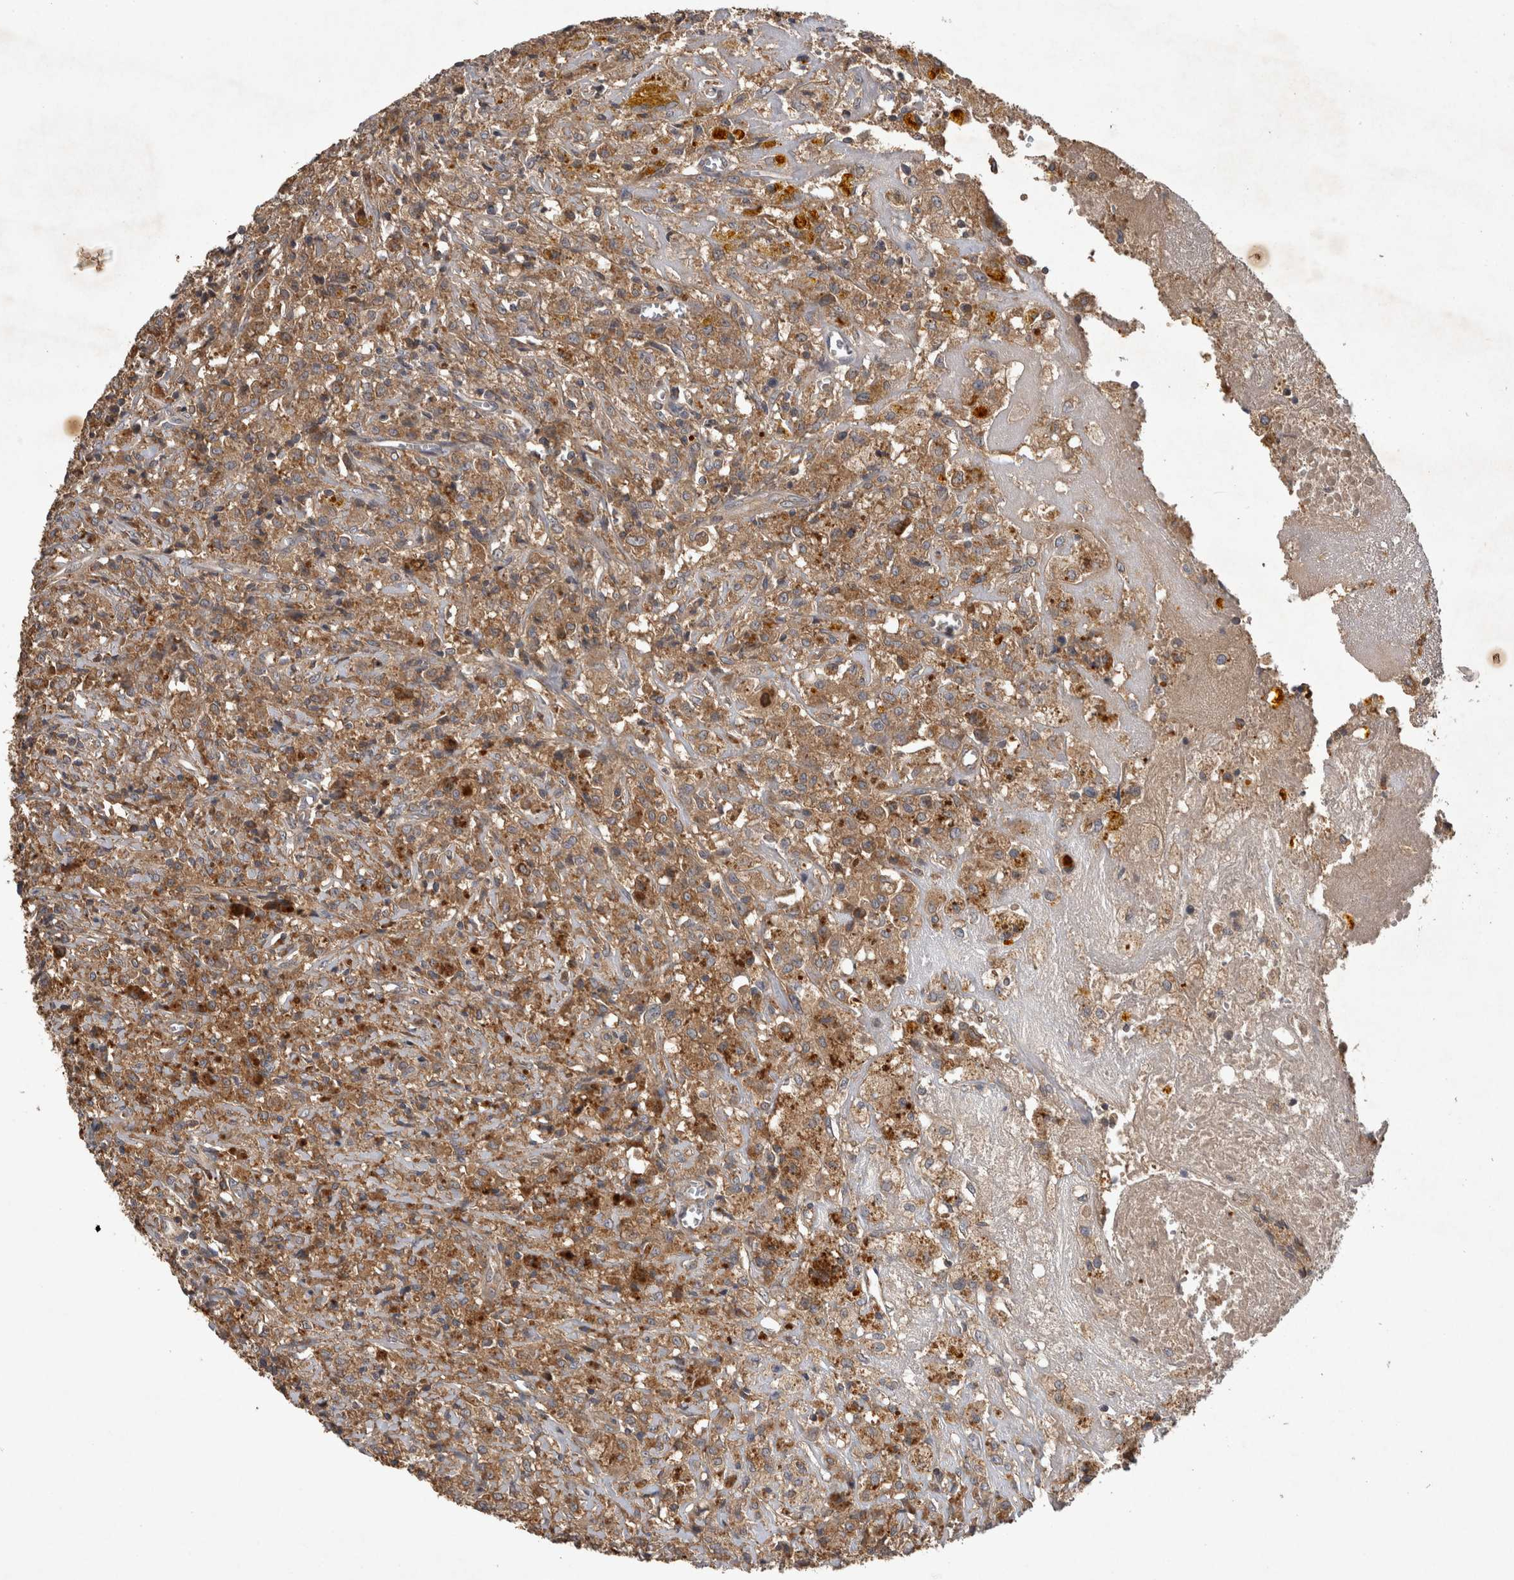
{"staining": {"intensity": "moderate", "quantity": ">75%", "location": "cytoplasmic/membranous"}, "tissue": "testis cancer", "cell_type": "Tumor cells", "image_type": "cancer", "snomed": [{"axis": "morphology", "description": "Carcinoma, Embryonal, NOS"}, {"axis": "topography", "description": "Testis"}], "caption": "Immunohistochemical staining of human embryonal carcinoma (testis) exhibits medium levels of moderate cytoplasmic/membranous protein staining in about >75% of tumor cells.", "gene": "TRMT61B", "patient": {"sex": "male", "age": 2}}